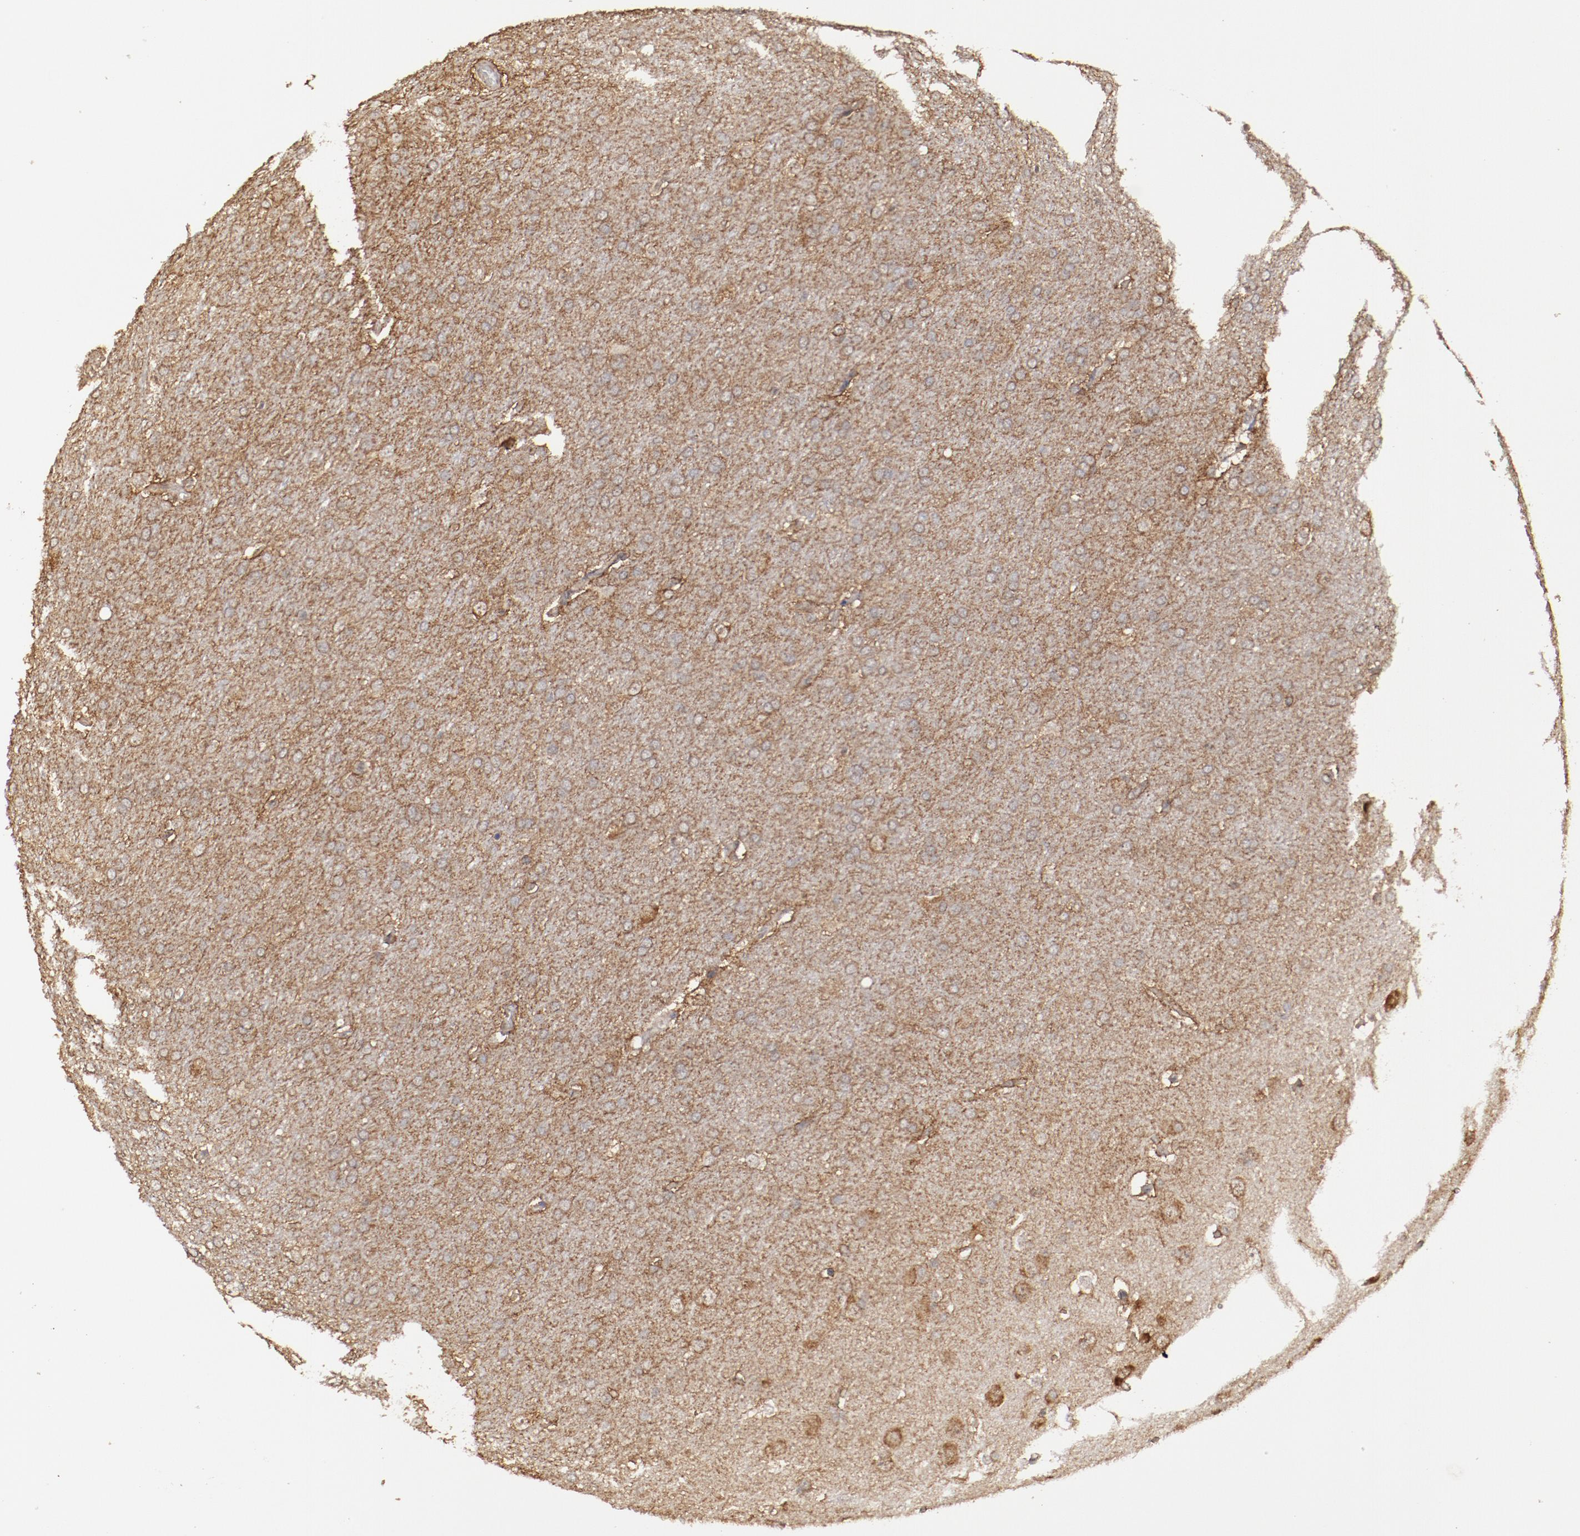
{"staining": {"intensity": "moderate", "quantity": ">75%", "location": "cytoplasmic/membranous"}, "tissue": "glioma", "cell_type": "Tumor cells", "image_type": "cancer", "snomed": [{"axis": "morphology", "description": "Glioma, malignant, Low grade"}, {"axis": "topography", "description": "Brain"}], "caption": "A medium amount of moderate cytoplasmic/membranous staining is seen in approximately >75% of tumor cells in malignant glioma (low-grade) tissue.", "gene": "RPS4Y1", "patient": {"sex": "female", "age": 32}}